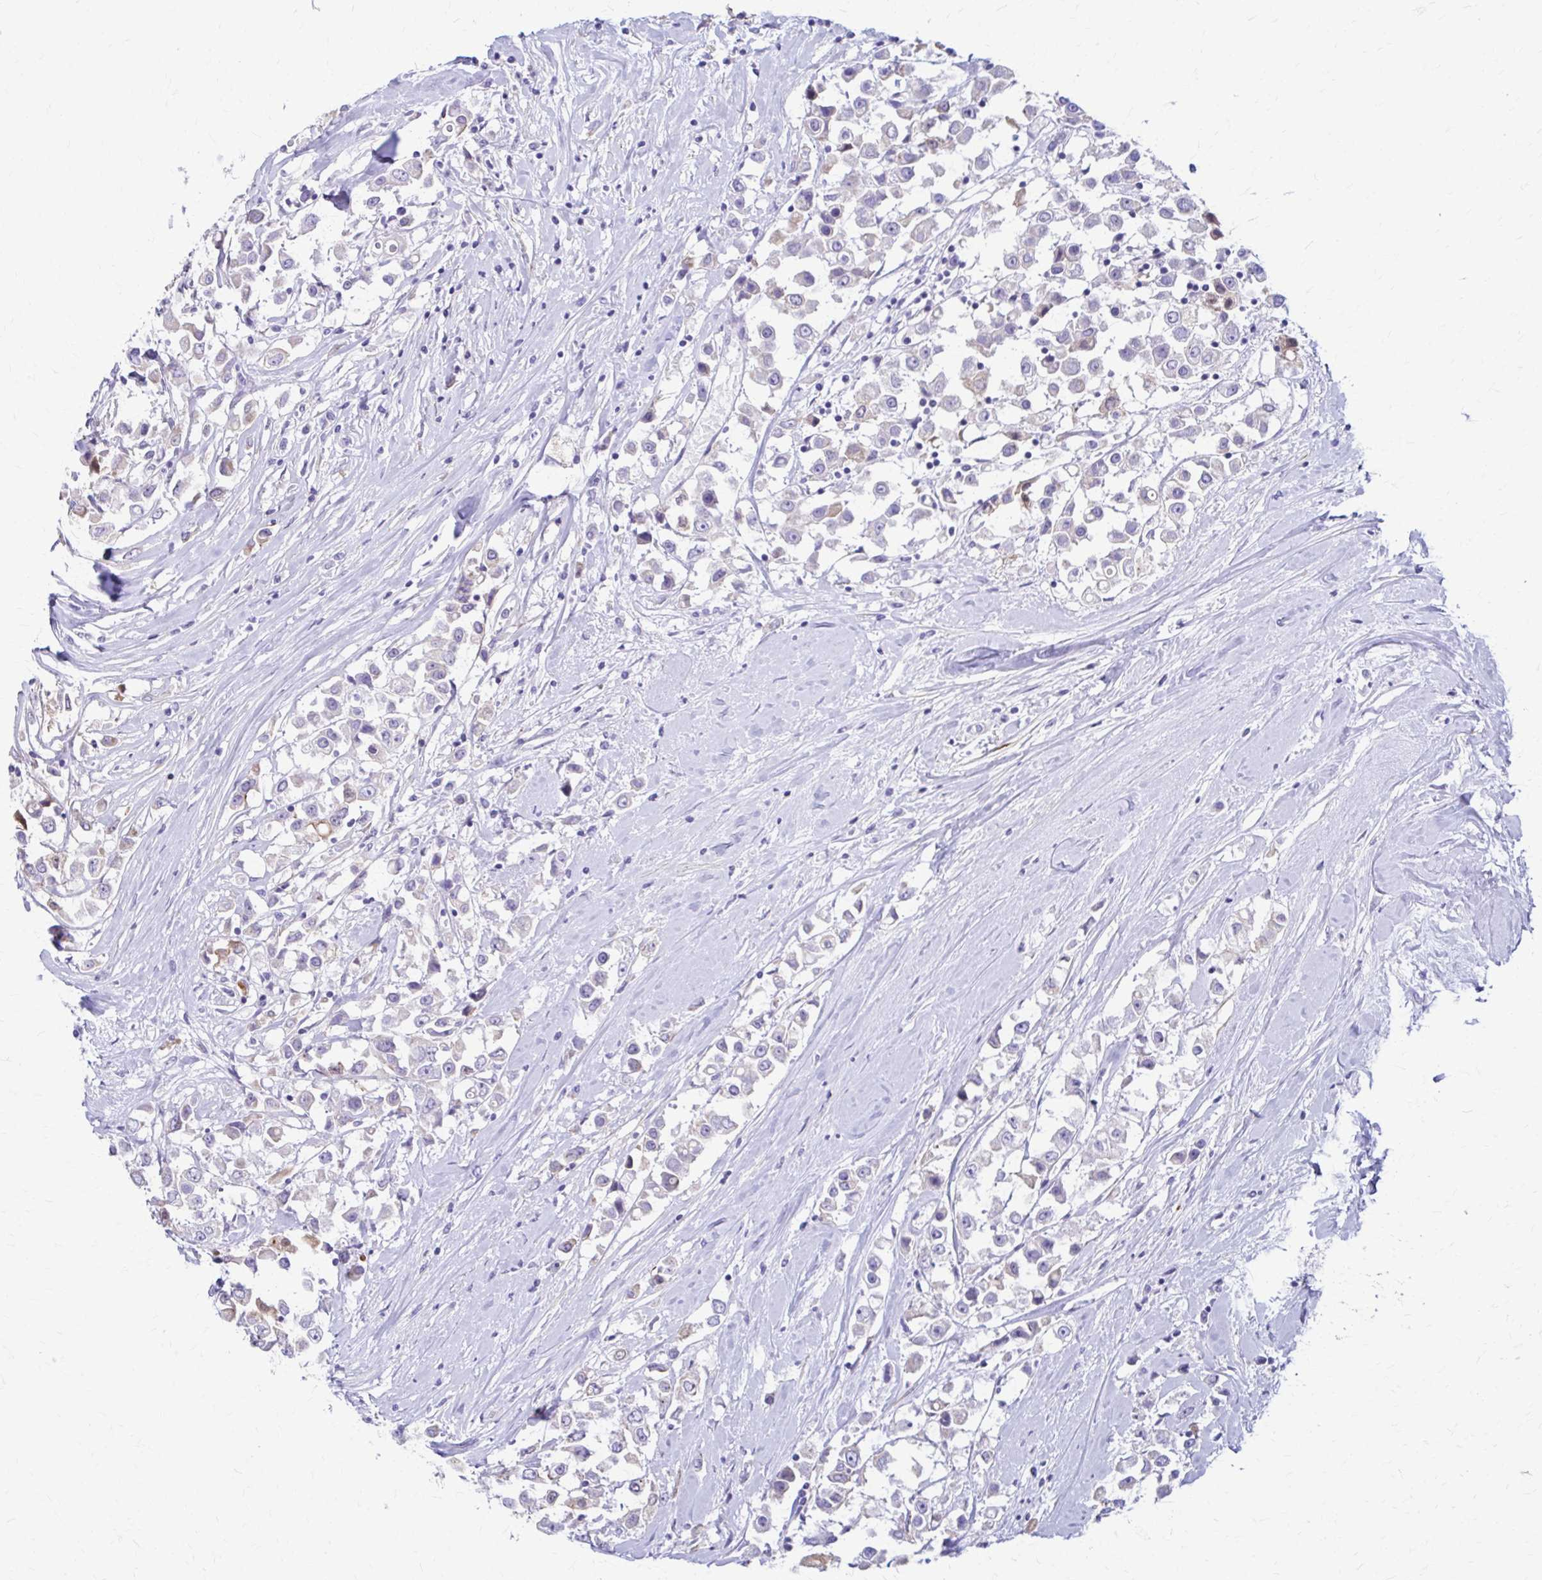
{"staining": {"intensity": "negative", "quantity": "none", "location": "none"}, "tissue": "breast cancer", "cell_type": "Tumor cells", "image_type": "cancer", "snomed": [{"axis": "morphology", "description": "Duct carcinoma"}, {"axis": "topography", "description": "Breast"}], "caption": "An image of breast infiltrating ductal carcinoma stained for a protein shows no brown staining in tumor cells.", "gene": "DSP", "patient": {"sex": "female", "age": 61}}